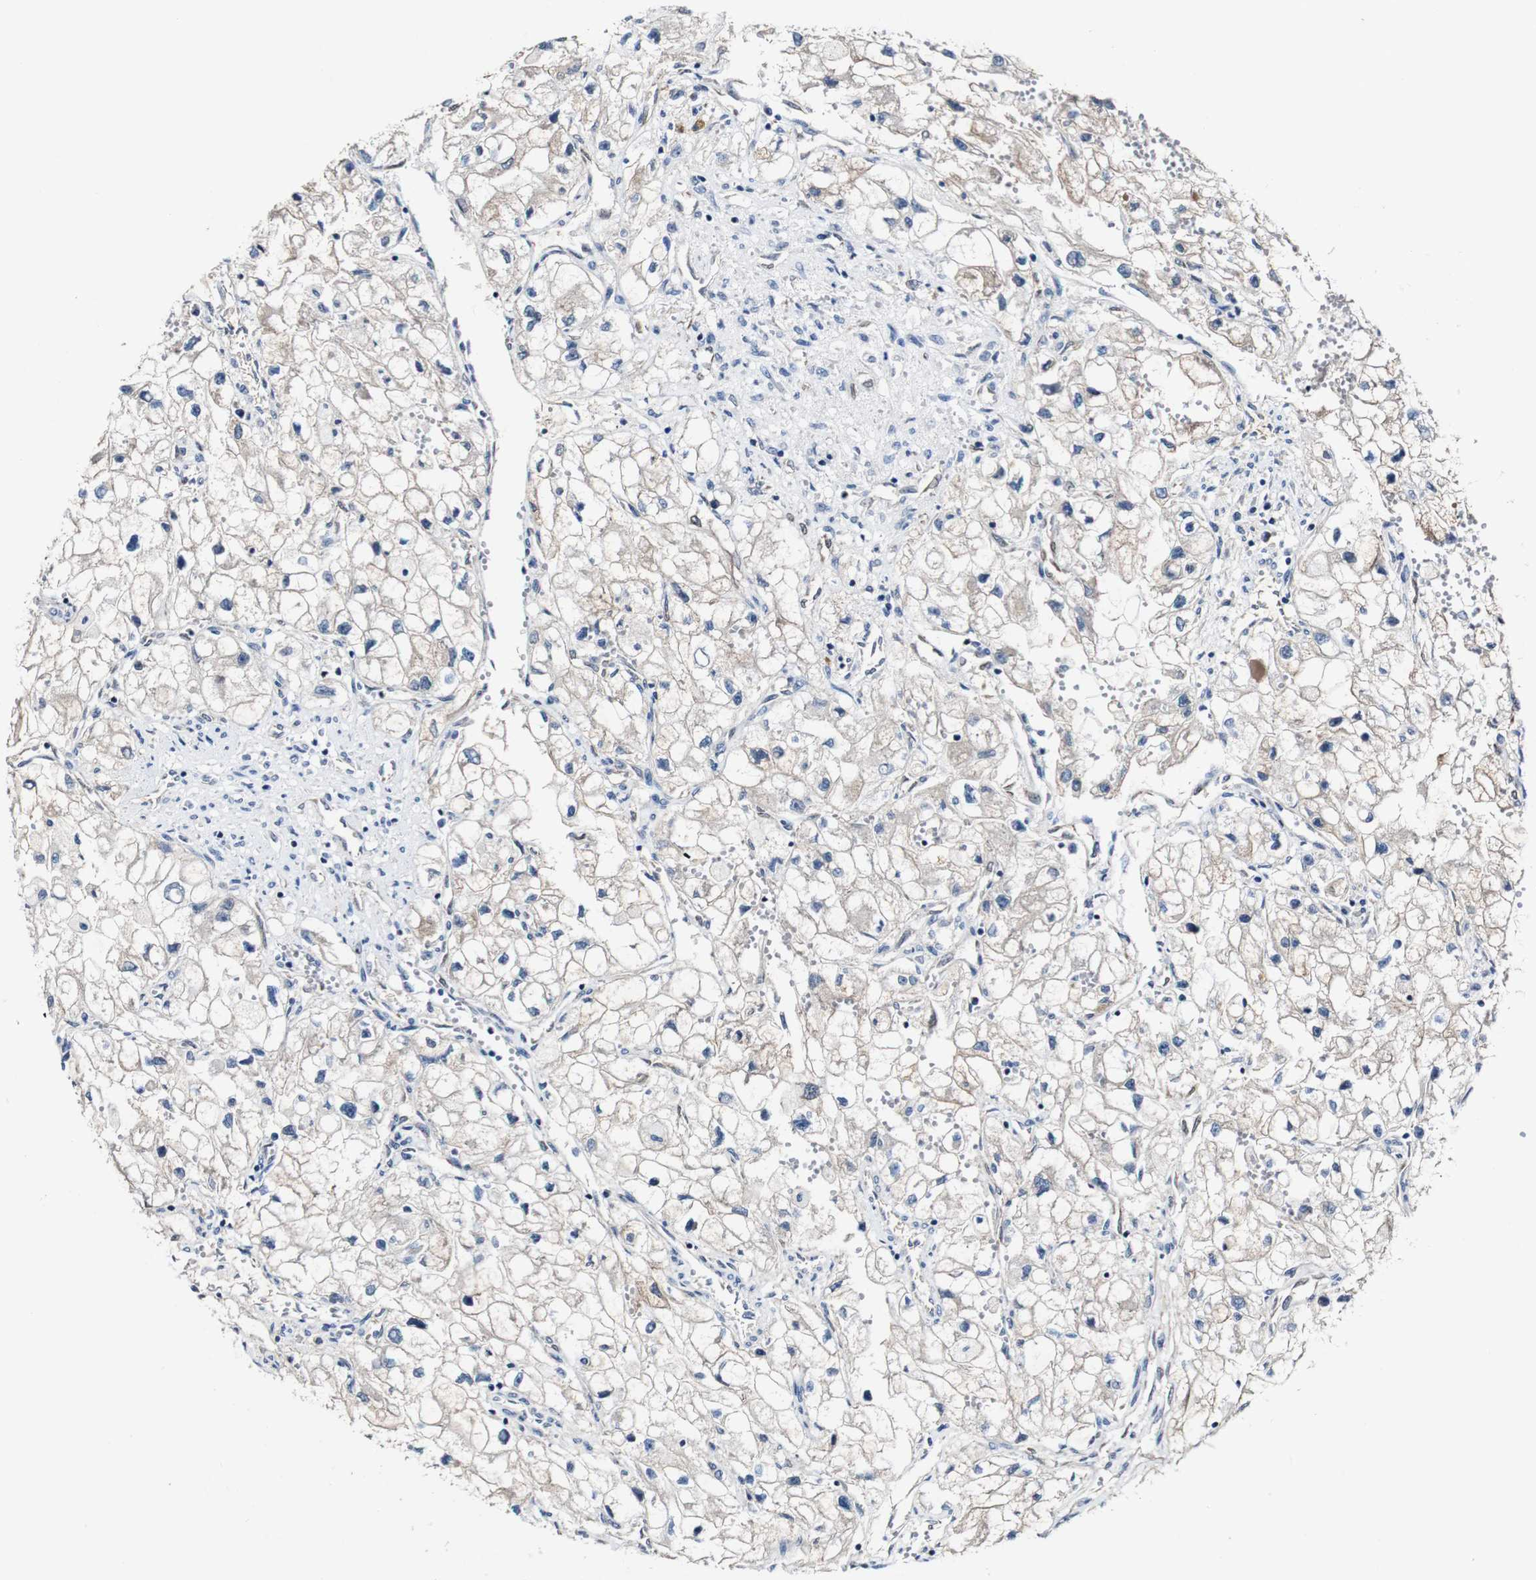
{"staining": {"intensity": "weak", "quantity": "<25%", "location": "cytoplasmic/membranous"}, "tissue": "renal cancer", "cell_type": "Tumor cells", "image_type": "cancer", "snomed": [{"axis": "morphology", "description": "Adenocarcinoma, NOS"}, {"axis": "topography", "description": "Kidney"}], "caption": "Adenocarcinoma (renal) was stained to show a protein in brown. There is no significant staining in tumor cells. (DAB IHC visualized using brightfield microscopy, high magnification).", "gene": "GRAMD1A", "patient": {"sex": "female", "age": 70}}